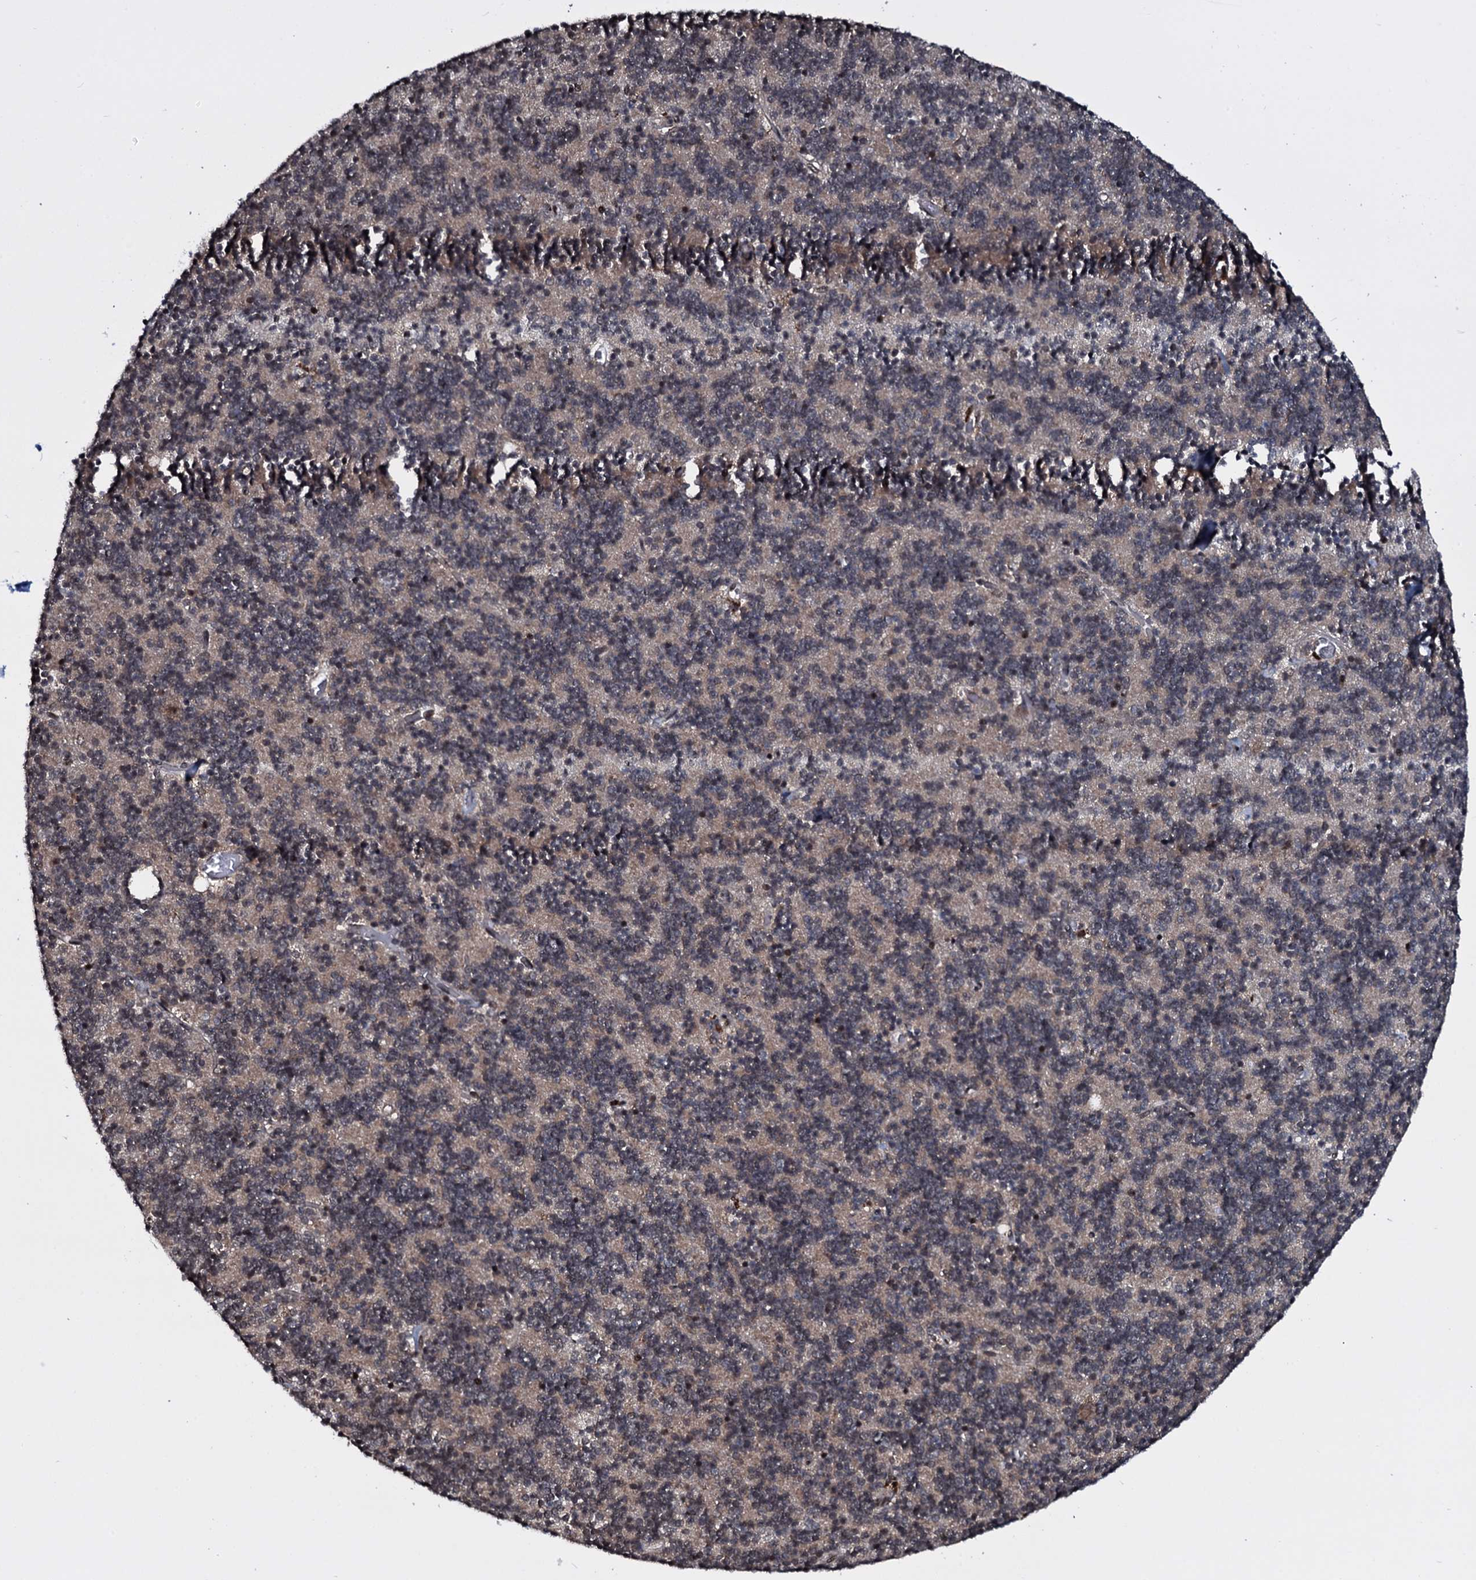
{"staining": {"intensity": "negative", "quantity": "none", "location": "none"}, "tissue": "cerebellum", "cell_type": "Cells in granular layer", "image_type": "normal", "snomed": [{"axis": "morphology", "description": "Normal tissue, NOS"}, {"axis": "topography", "description": "Cerebellum"}], "caption": "IHC of unremarkable human cerebellum demonstrates no positivity in cells in granular layer. (DAB immunohistochemistry (IHC), high magnification).", "gene": "HDDC3", "patient": {"sex": "male", "age": 54}}